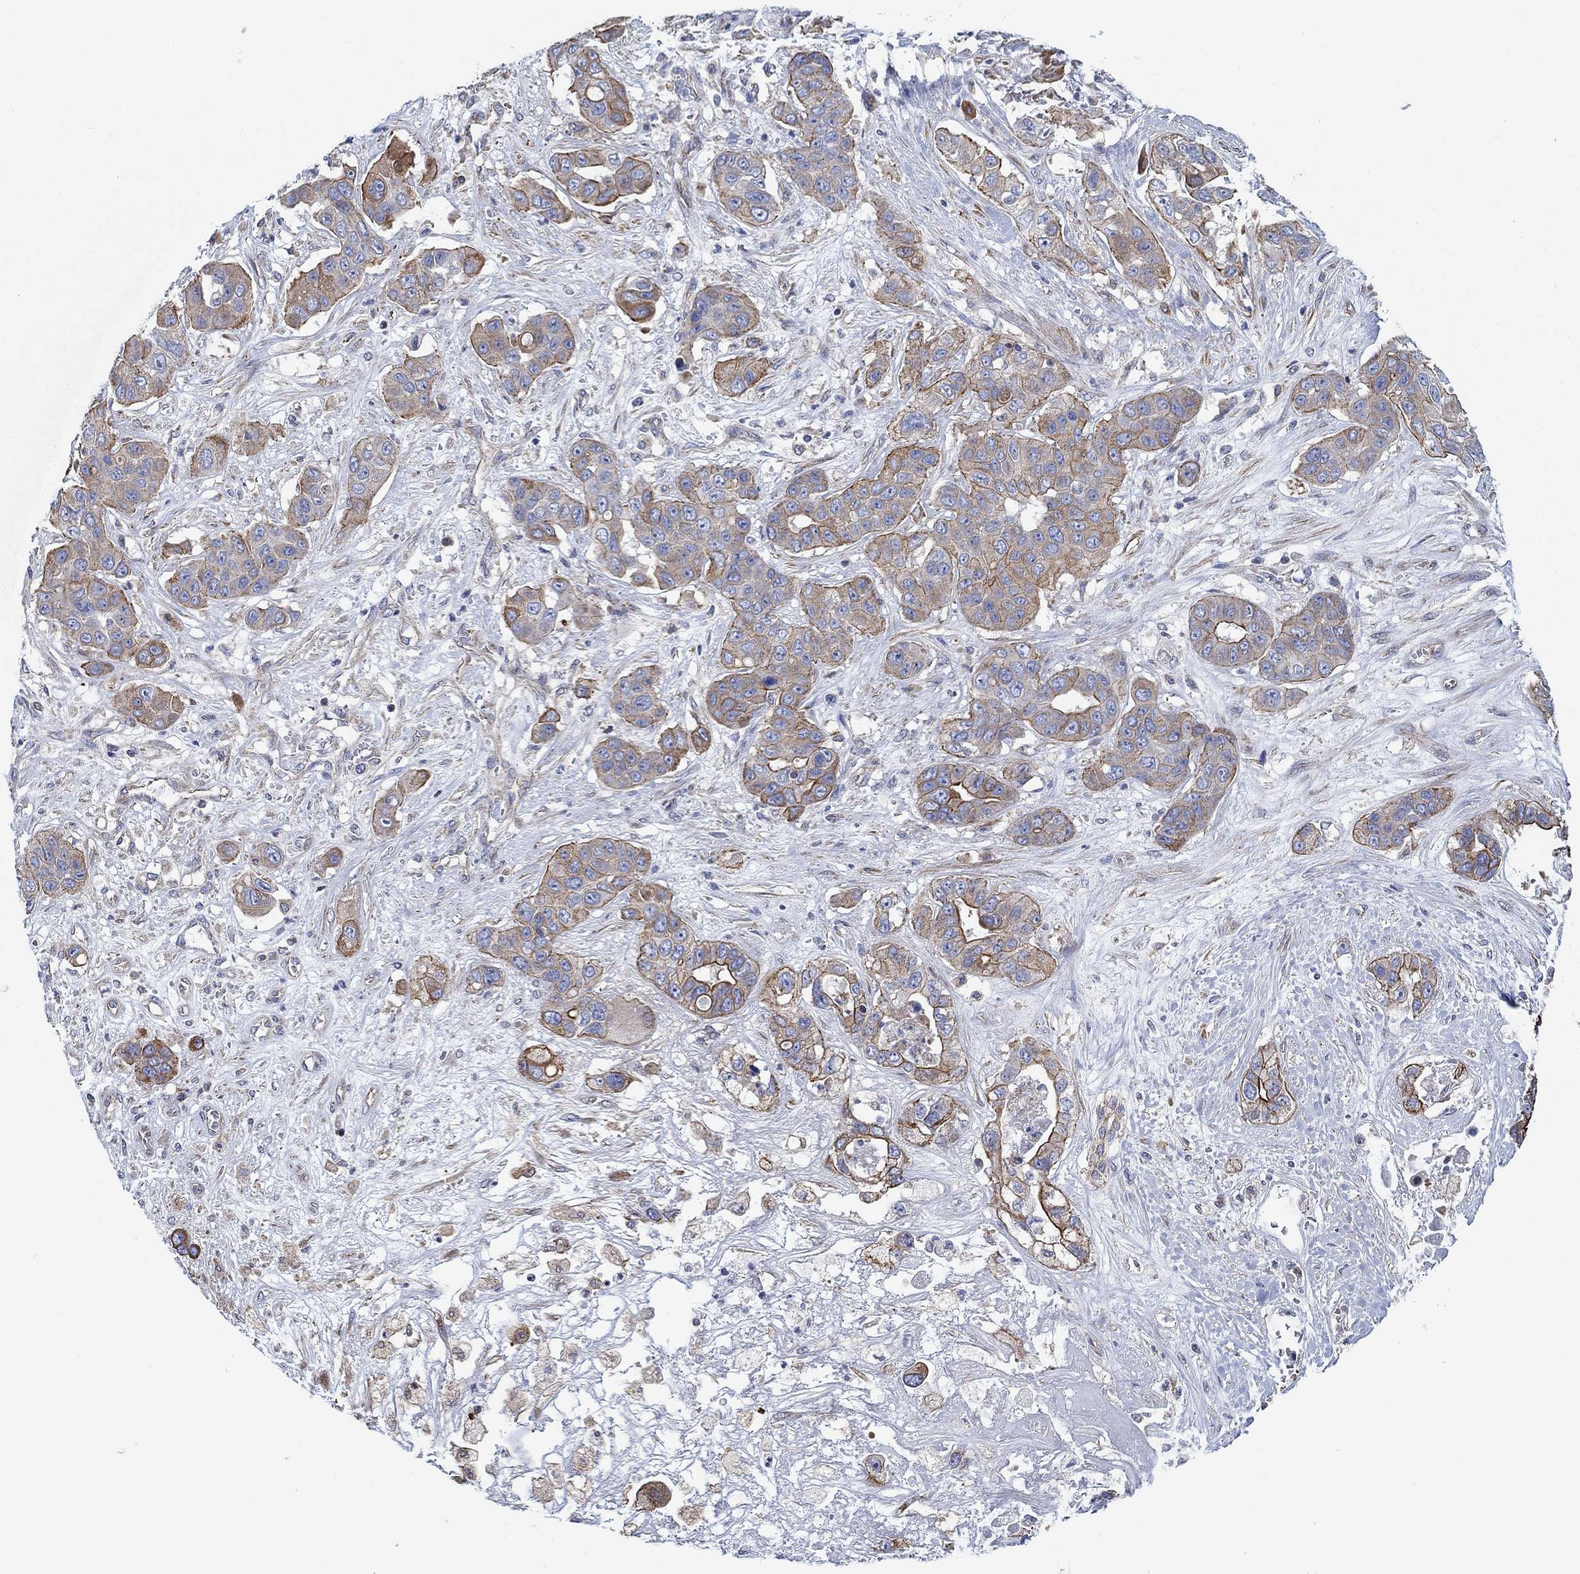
{"staining": {"intensity": "moderate", "quantity": "25%-75%", "location": "cytoplasmic/membranous"}, "tissue": "liver cancer", "cell_type": "Tumor cells", "image_type": "cancer", "snomed": [{"axis": "morphology", "description": "Cholangiocarcinoma"}, {"axis": "topography", "description": "Liver"}], "caption": "DAB immunohistochemical staining of human liver cholangiocarcinoma demonstrates moderate cytoplasmic/membranous protein expression in approximately 25%-75% of tumor cells. (IHC, brightfield microscopy, high magnification).", "gene": "FMN1", "patient": {"sex": "female", "age": 52}}